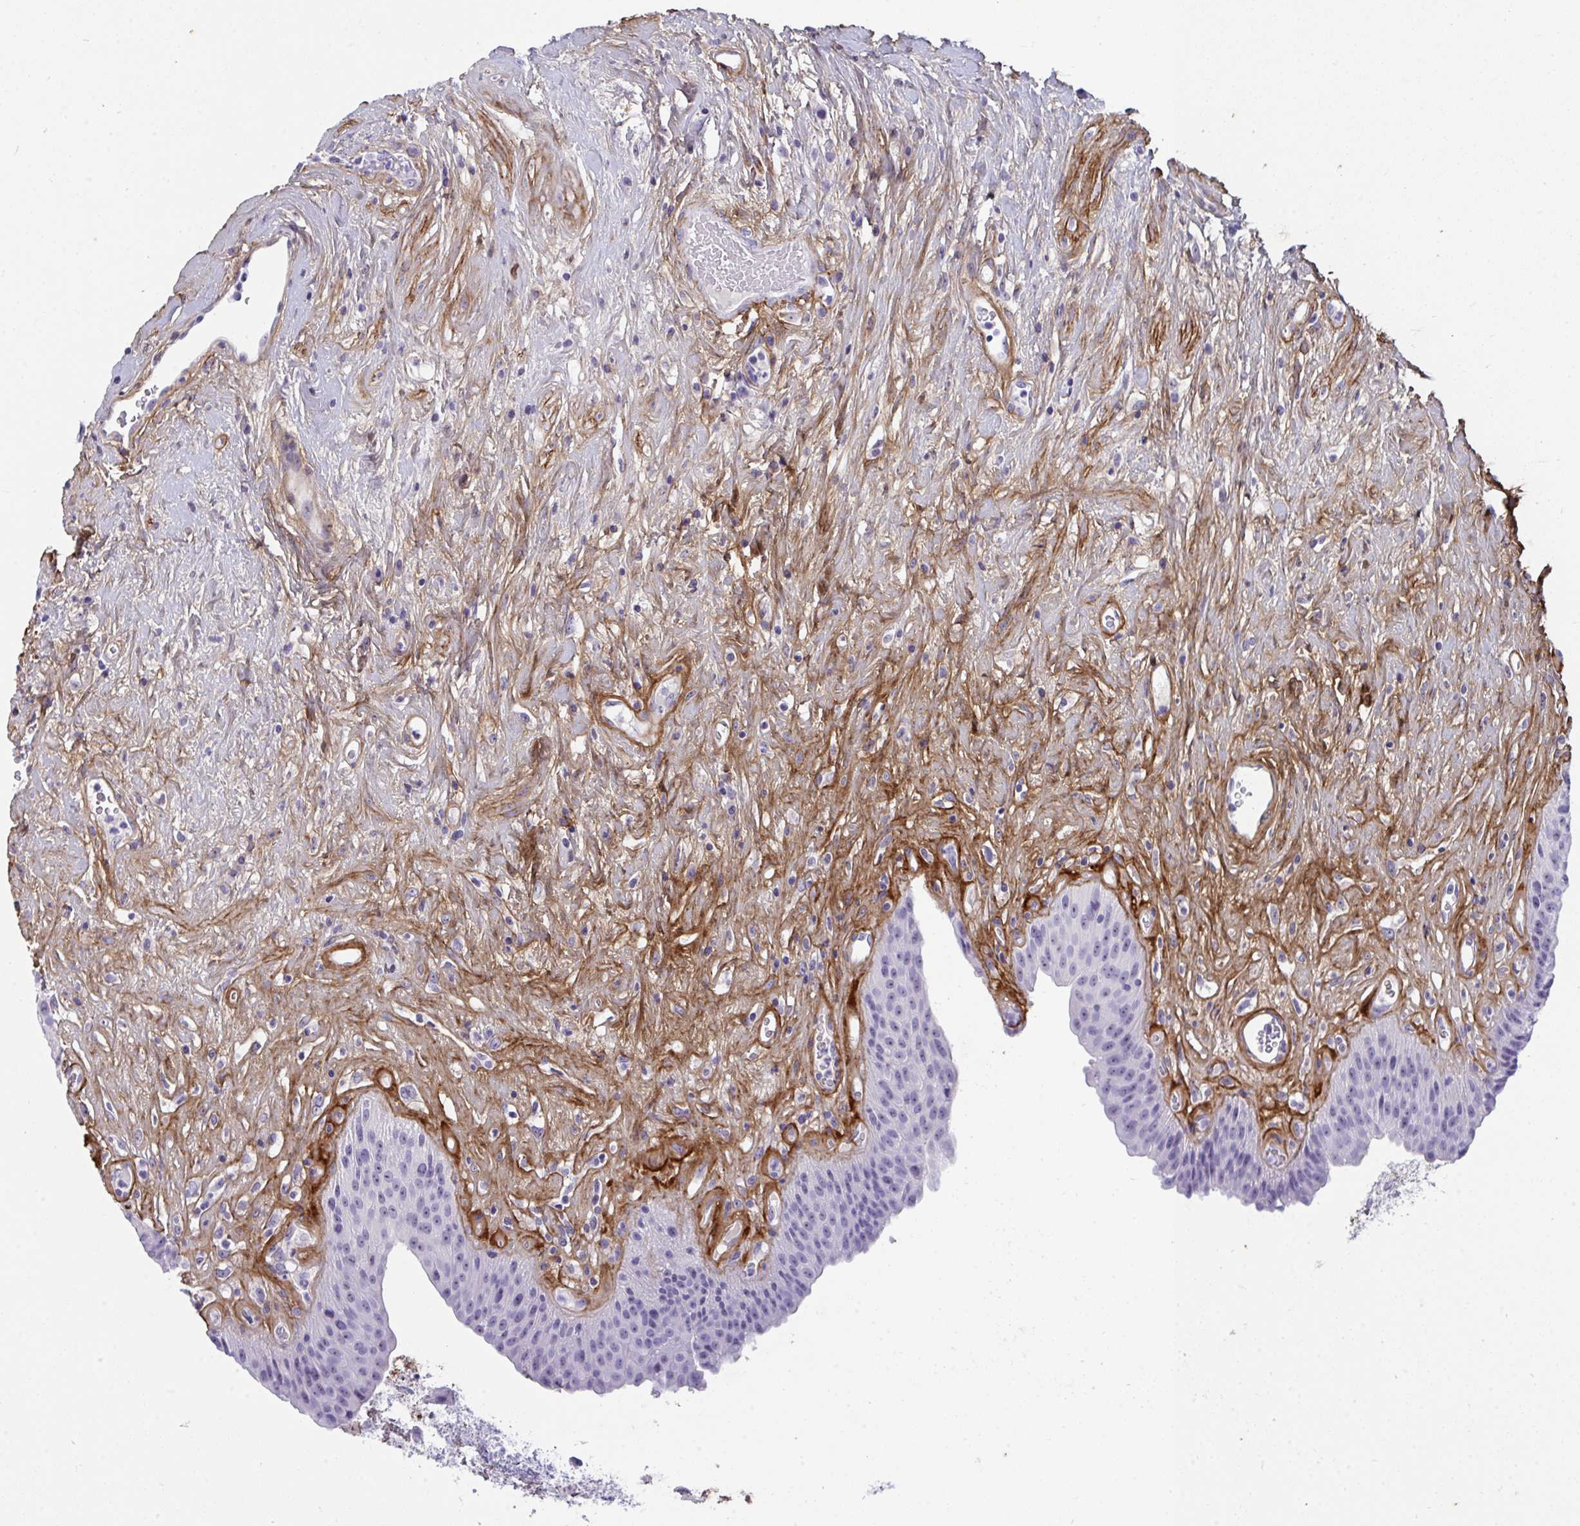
{"staining": {"intensity": "negative", "quantity": "none", "location": "none"}, "tissue": "urinary bladder", "cell_type": "Urothelial cells", "image_type": "normal", "snomed": [{"axis": "morphology", "description": "Normal tissue, NOS"}, {"axis": "topography", "description": "Urinary bladder"}], "caption": "Immunohistochemistry photomicrograph of unremarkable urinary bladder: urinary bladder stained with DAB (3,3'-diaminobenzidine) shows no significant protein staining in urothelial cells.", "gene": "LHFPL6", "patient": {"sex": "female", "age": 56}}